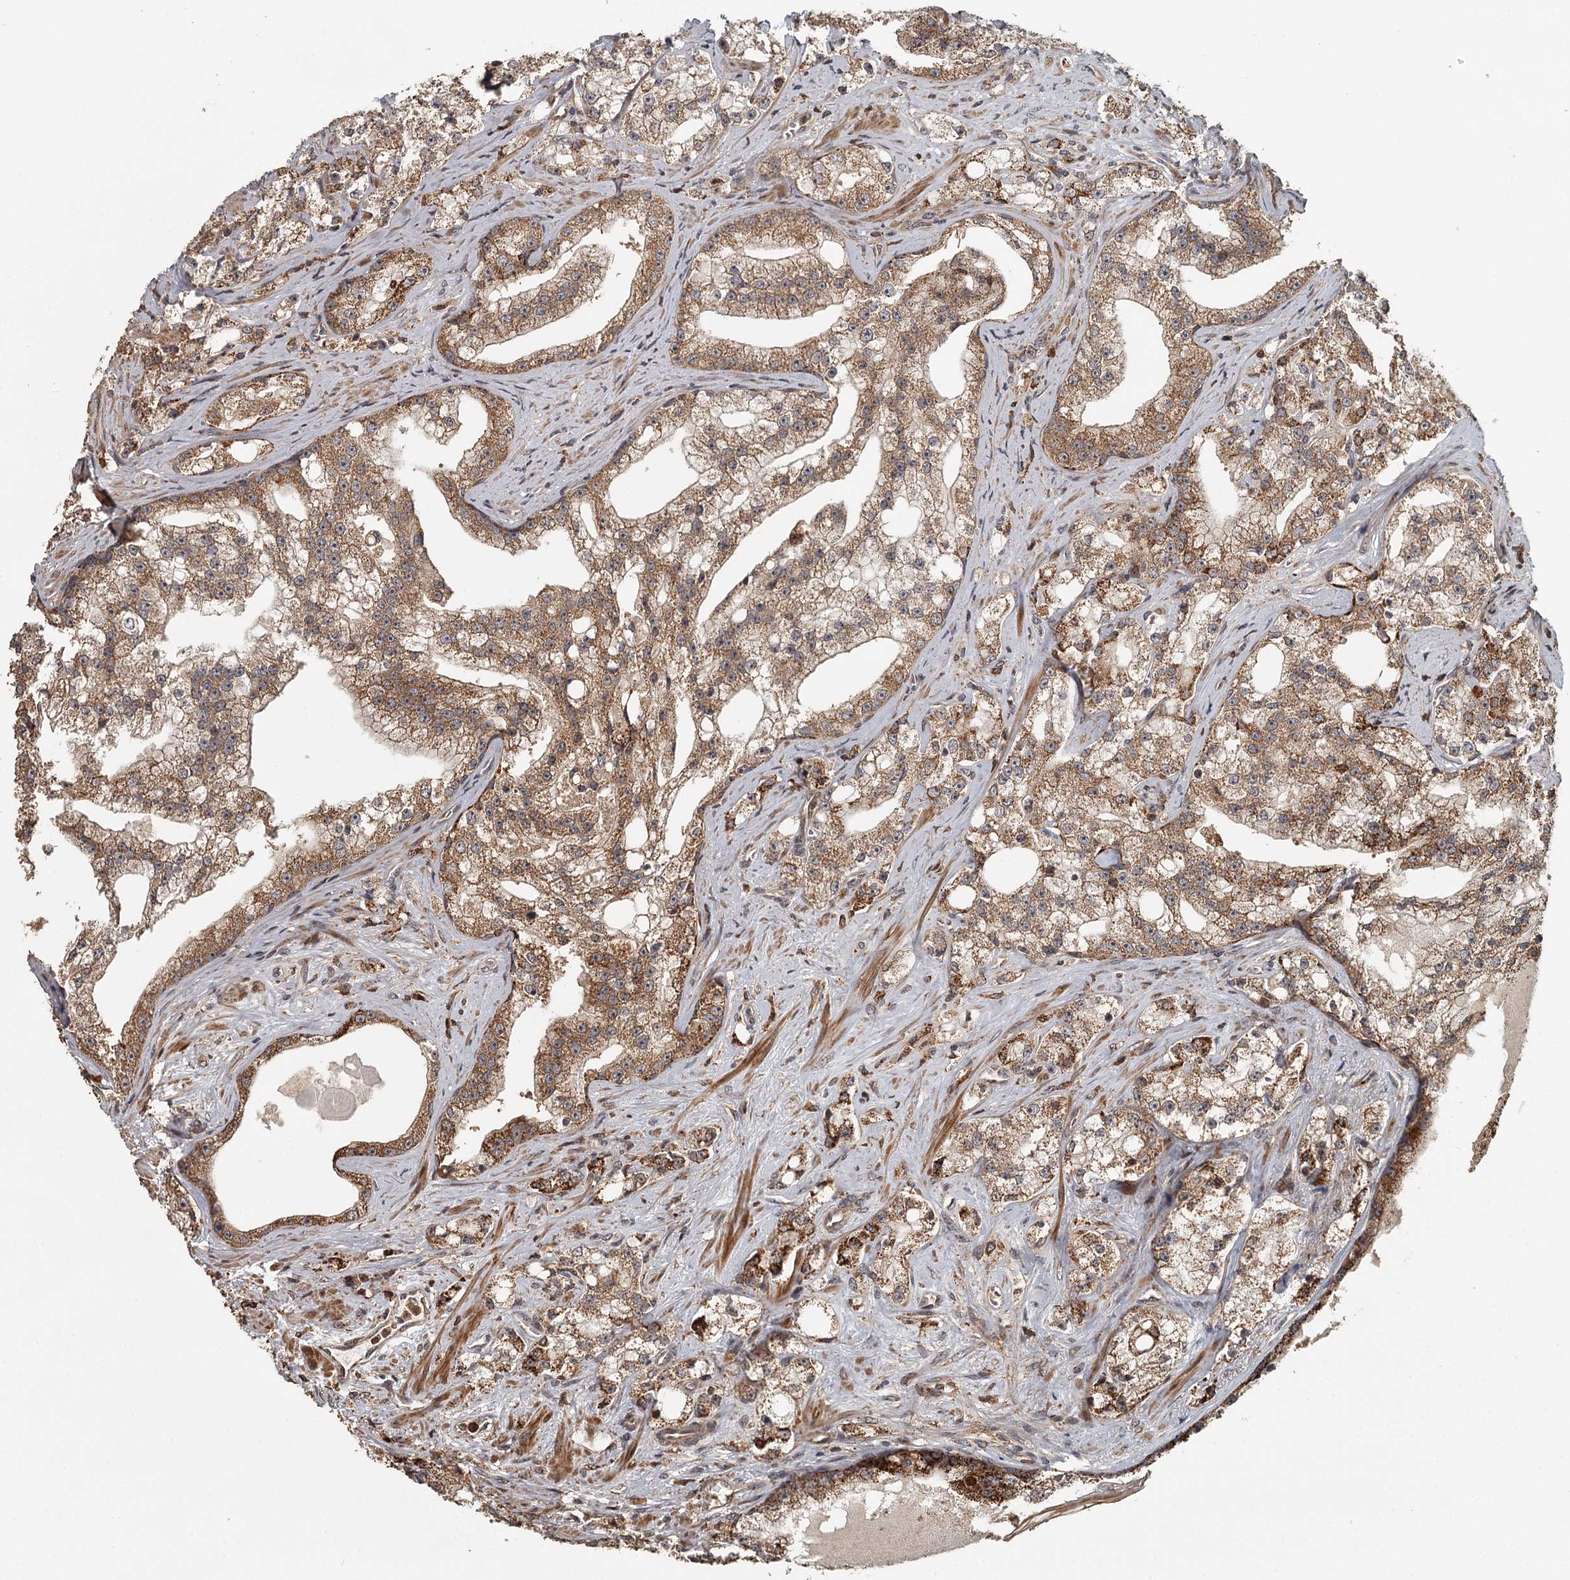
{"staining": {"intensity": "moderate", "quantity": ">75%", "location": "cytoplasmic/membranous"}, "tissue": "prostate cancer", "cell_type": "Tumor cells", "image_type": "cancer", "snomed": [{"axis": "morphology", "description": "Adenocarcinoma, High grade"}, {"axis": "topography", "description": "Prostate"}], "caption": "Protein staining exhibits moderate cytoplasmic/membranous positivity in approximately >75% of tumor cells in adenocarcinoma (high-grade) (prostate).", "gene": "FAXC", "patient": {"sex": "male", "age": 64}}